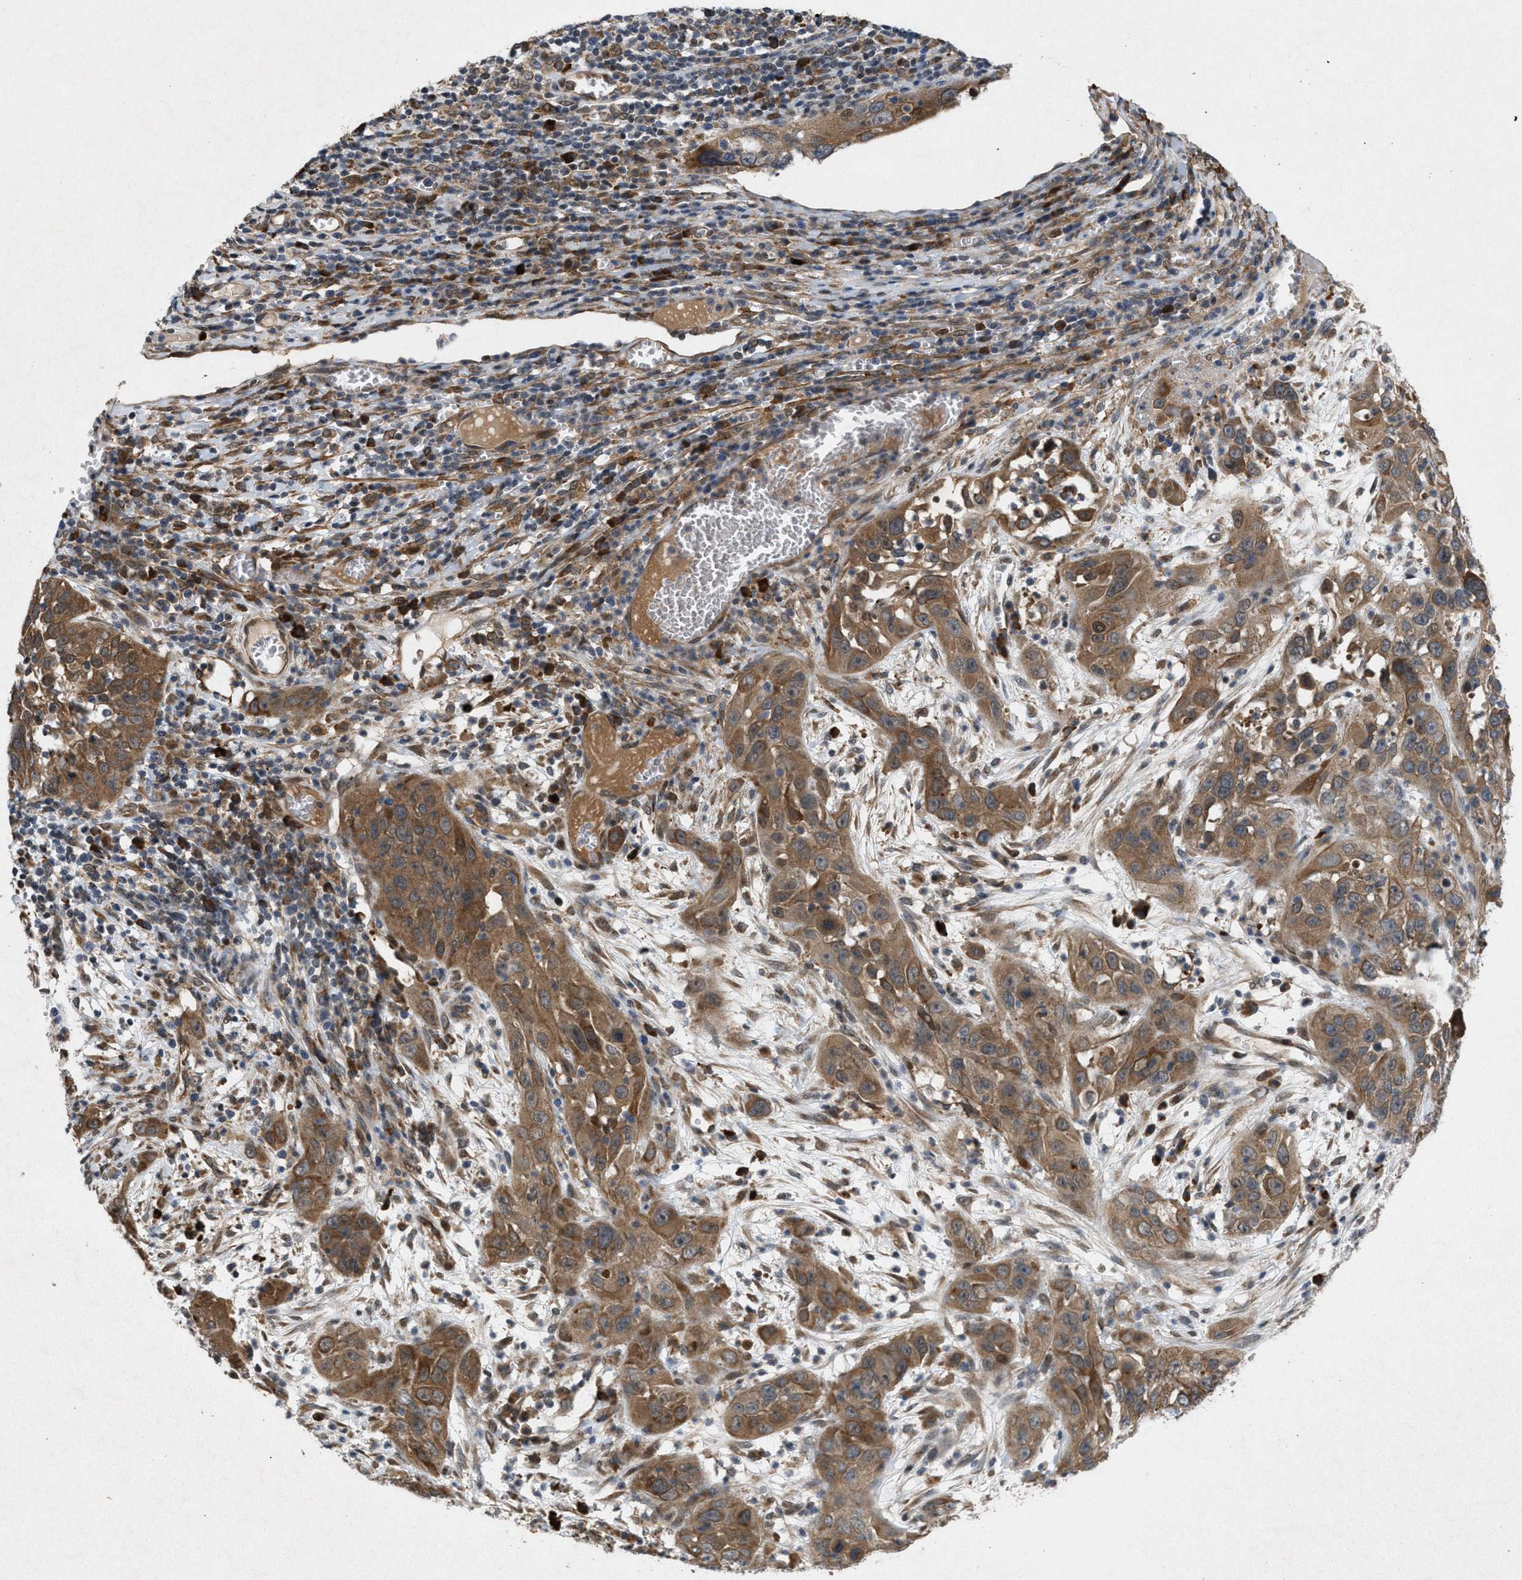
{"staining": {"intensity": "moderate", "quantity": ">75%", "location": "cytoplasmic/membranous"}, "tissue": "cervical cancer", "cell_type": "Tumor cells", "image_type": "cancer", "snomed": [{"axis": "morphology", "description": "Squamous cell carcinoma, NOS"}, {"axis": "topography", "description": "Cervix"}], "caption": "Cervical cancer was stained to show a protein in brown. There is medium levels of moderate cytoplasmic/membranous expression in approximately >75% of tumor cells.", "gene": "MFSD6", "patient": {"sex": "female", "age": 32}}